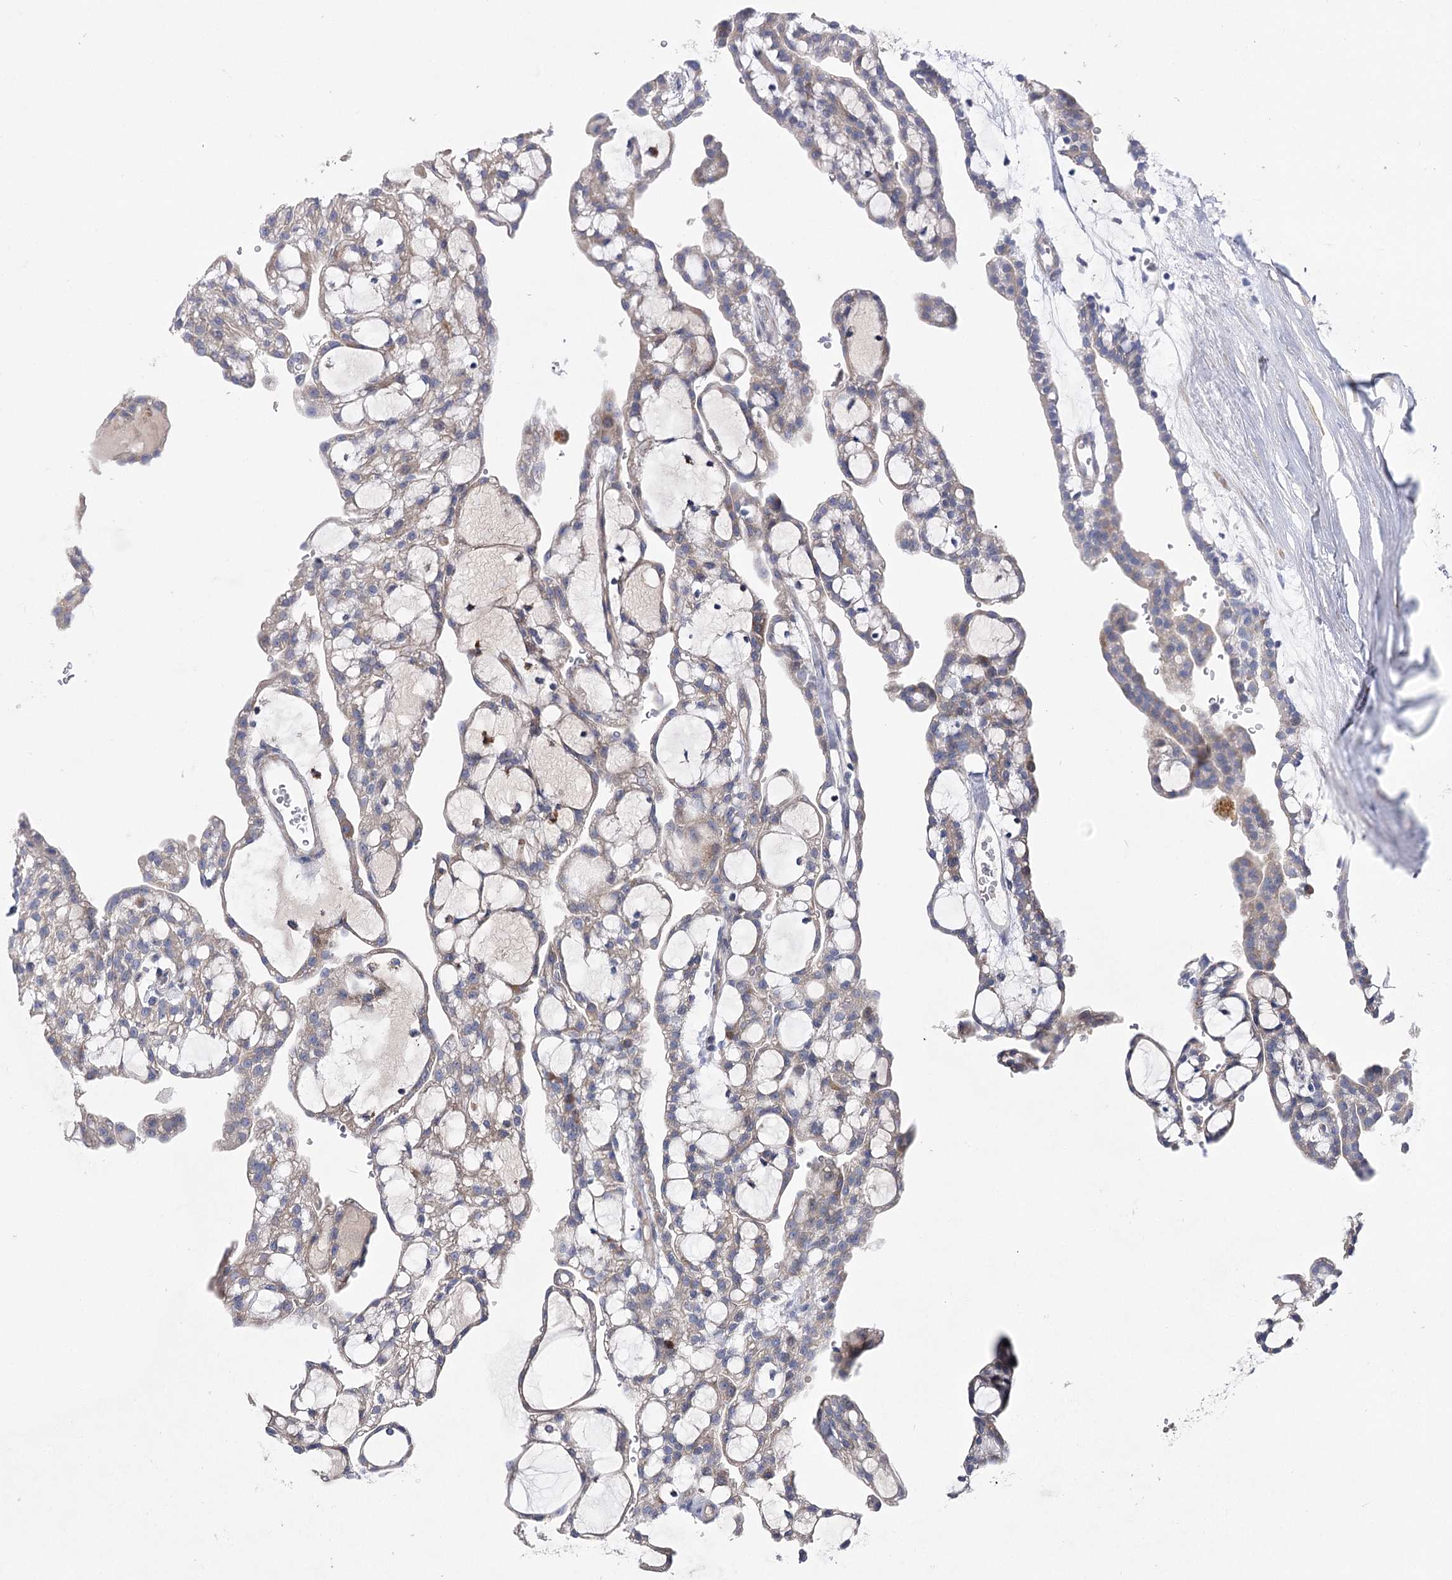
{"staining": {"intensity": "weak", "quantity": ">75%", "location": "cytoplasmic/membranous"}, "tissue": "renal cancer", "cell_type": "Tumor cells", "image_type": "cancer", "snomed": [{"axis": "morphology", "description": "Adenocarcinoma, NOS"}, {"axis": "topography", "description": "Kidney"}], "caption": "Immunohistochemistry (DAB (3,3'-diaminobenzidine)) staining of renal cancer exhibits weak cytoplasmic/membranous protein expression in approximately >75% of tumor cells. Using DAB (brown) and hematoxylin (blue) stains, captured at high magnification using brightfield microscopy.", "gene": "NRAP", "patient": {"sex": "male", "age": 63}}